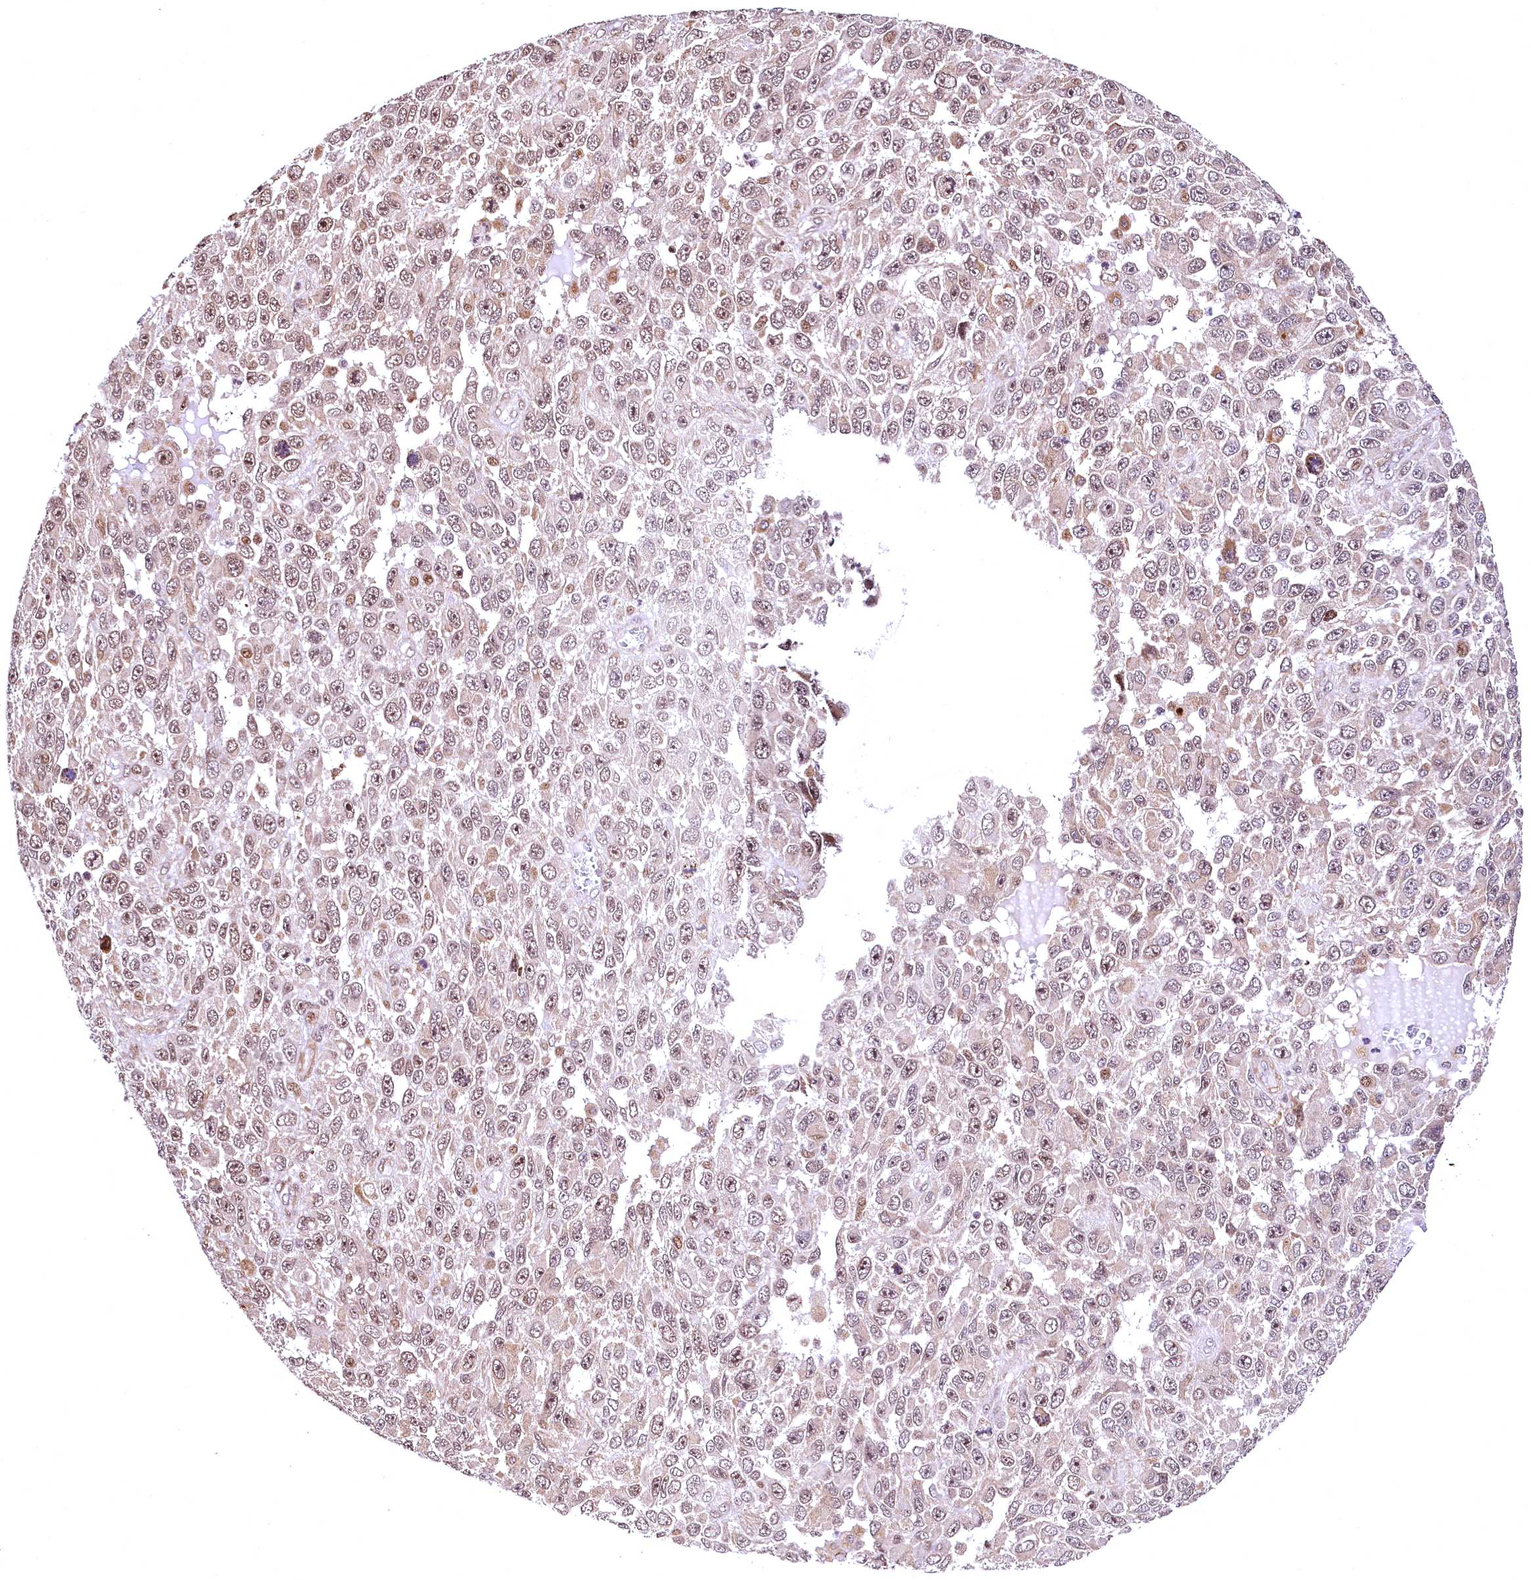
{"staining": {"intensity": "moderate", "quantity": "25%-75%", "location": "nuclear"}, "tissue": "melanoma", "cell_type": "Tumor cells", "image_type": "cancer", "snomed": [{"axis": "morphology", "description": "Normal tissue, NOS"}, {"axis": "morphology", "description": "Malignant melanoma, NOS"}, {"axis": "topography", "description": "Skin"}], "caption": "DAB (3,3'-diaminobenzidine) immunohistochemical staining of human malignant melanoma displays moderate nuclear protein staining in approximately 25%-75% of tumor cells.", "gene": "PDS5B", "patient": {"sex": "female", "age": 96}}